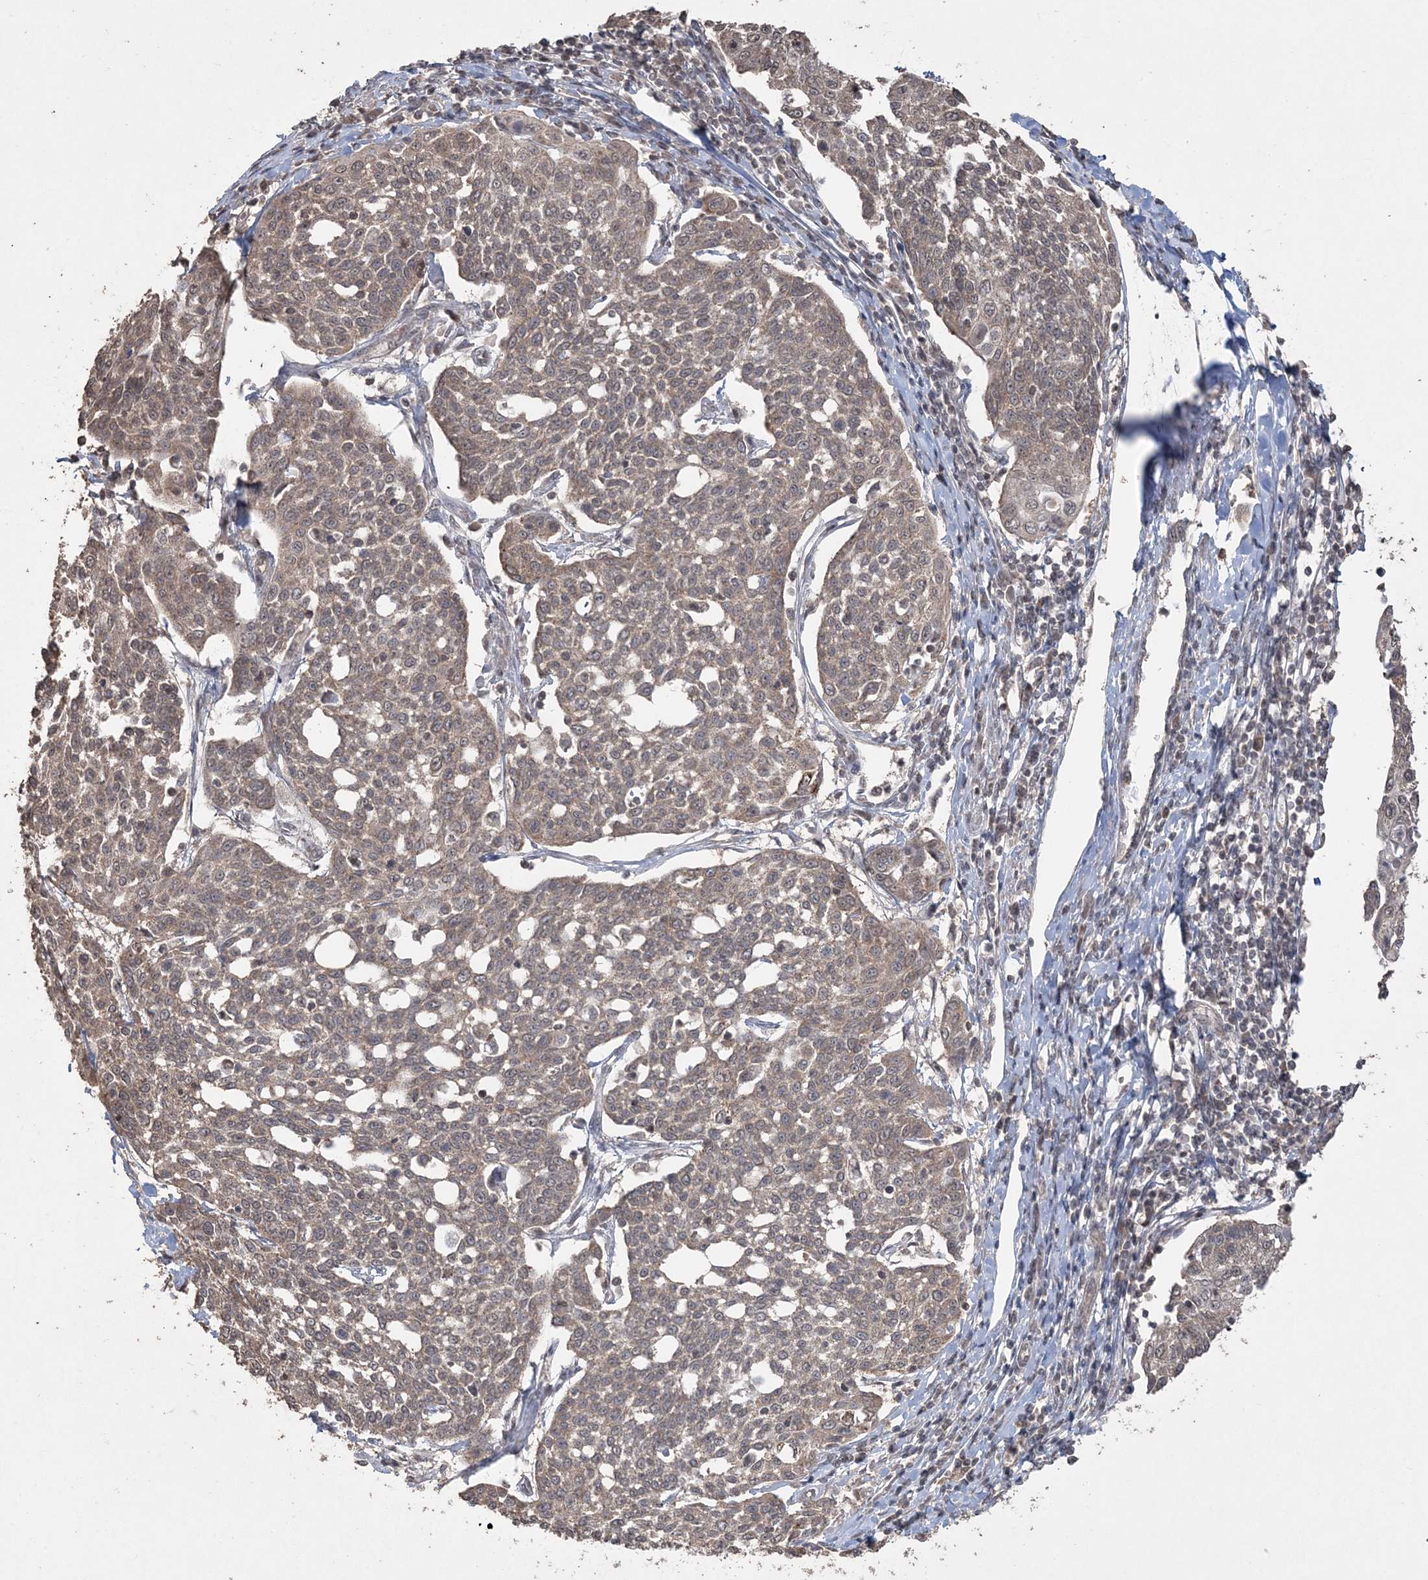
{"staining": {"intensity": "weak", "quantity": "25%-75%", "location": "cytoplasmic/membranous"}, "tissue": "cervical cancer", "cell_type": "Tumor cells", "image_type": "cancer", "snomed": [{"axis": "morphology", "description": "Squamous cell carcinoma, NOS"}, {"axis": "topography", "description": "Cervix"}], "caption": "The photomicrograph displays a brown stain indicating the presence of a protein in the cytoplasmic/membranous of tumor cells in squamous cell carcinoma (cervical).", "gene": "EHHADH", "patient": {"sex": "female", "age": 34}}